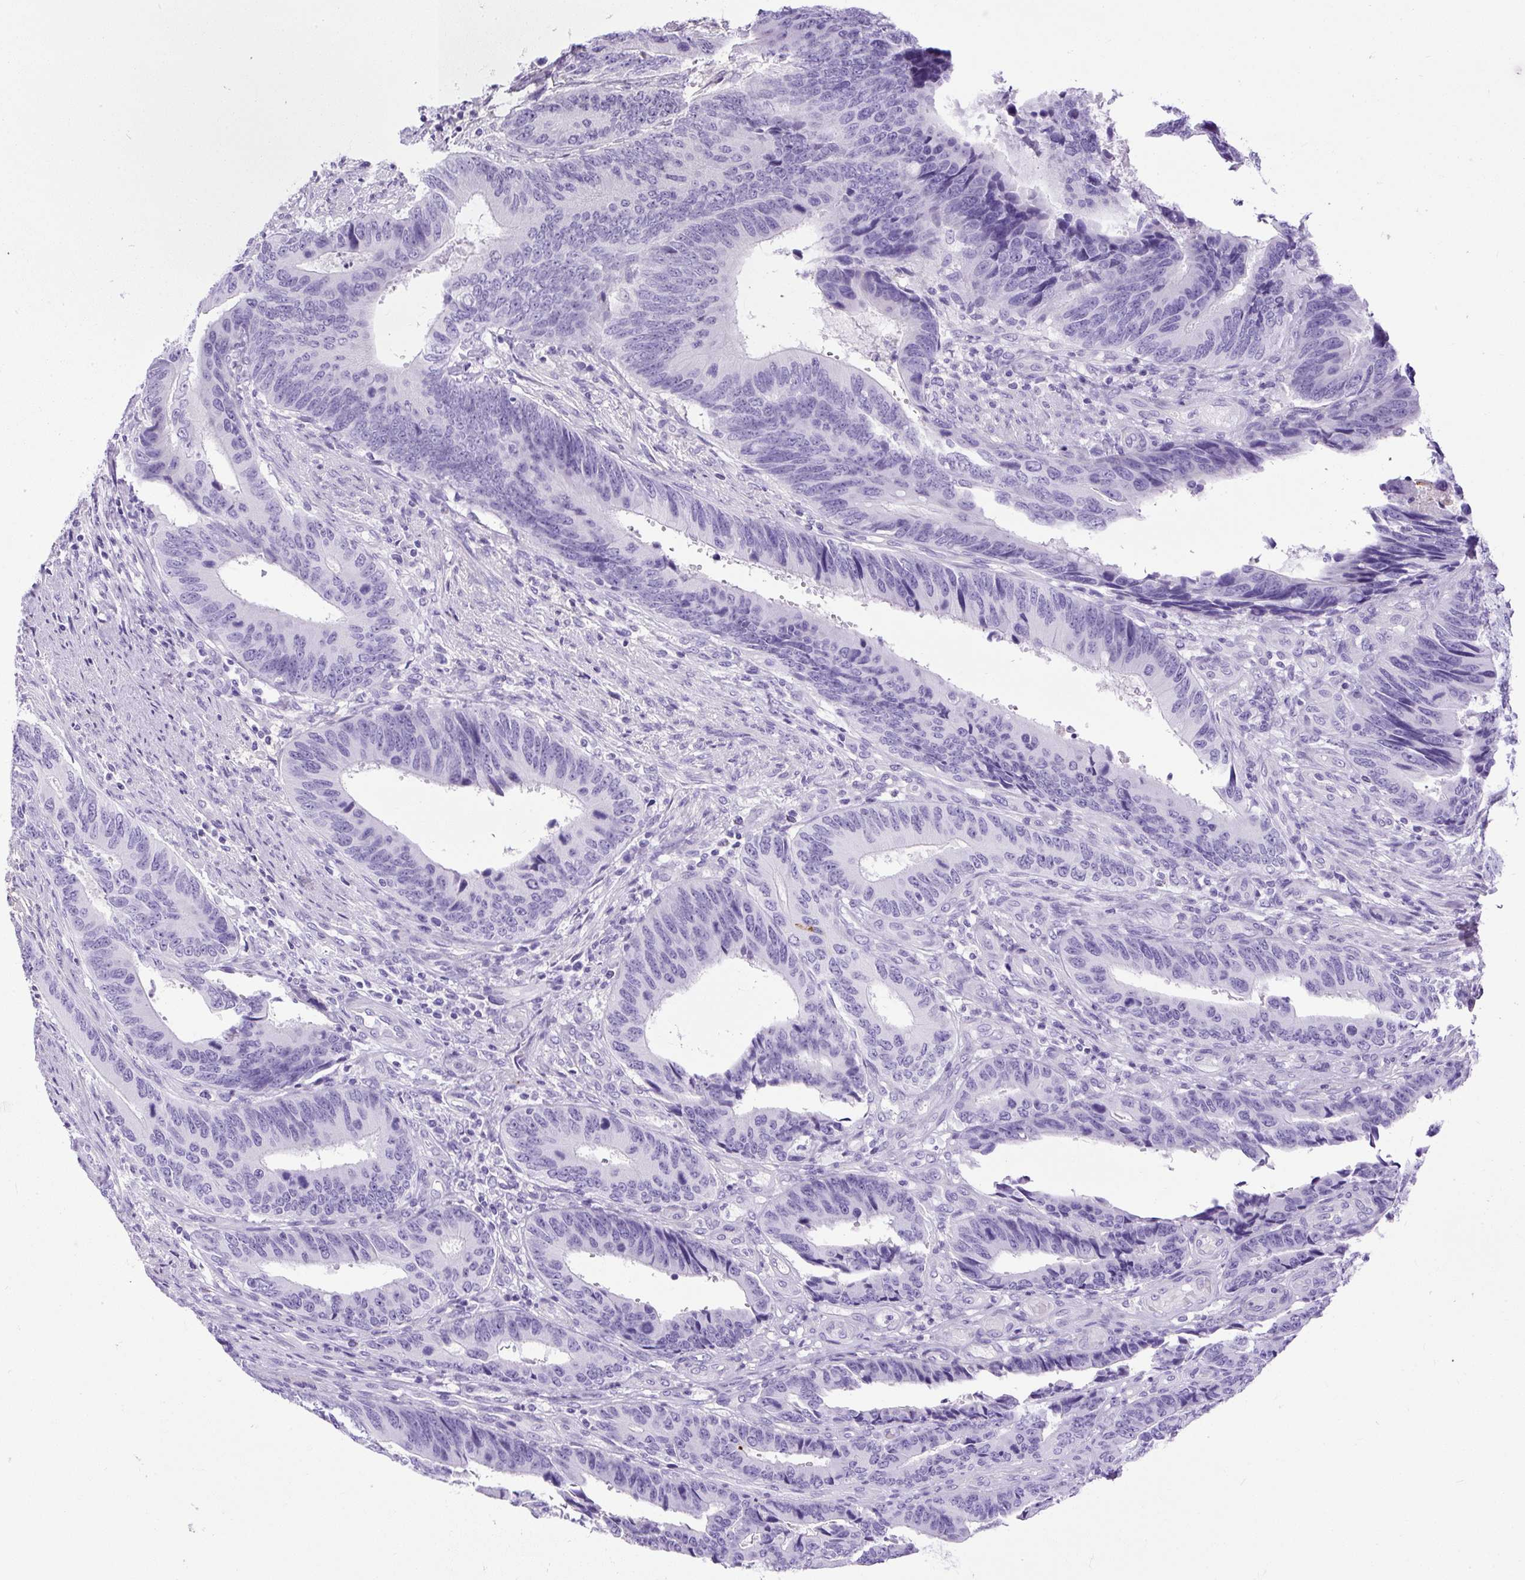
{"staining": {"intensity": "negative", "quantity": "none", "location": "none"}, "tissue": "colorectal cancer", "cell_type": "Tumor cells", "image_type": "cancer", "snomed": [{"axis": "morphology", "description": "Adenocarcinoma, NOS"}, {"axis": "topography", "description": "Colon"}], "caption": "Immunohistochemistry photomicrograph of neoplastic tissue: human colorectal cancer (adenocarcinoma) stained with DAB (3,3'-diaminobenzidine) shows no significant protein expression in tumor cells. (Stains: DAB (3,3'-diaminobenzidine) immunohistochemistry with hematoxylin counter stain, Microscopy: brightfield microscopy at high magnification).", "gene": "UPP1", "patient": {"sex": "male", "age": 87}}